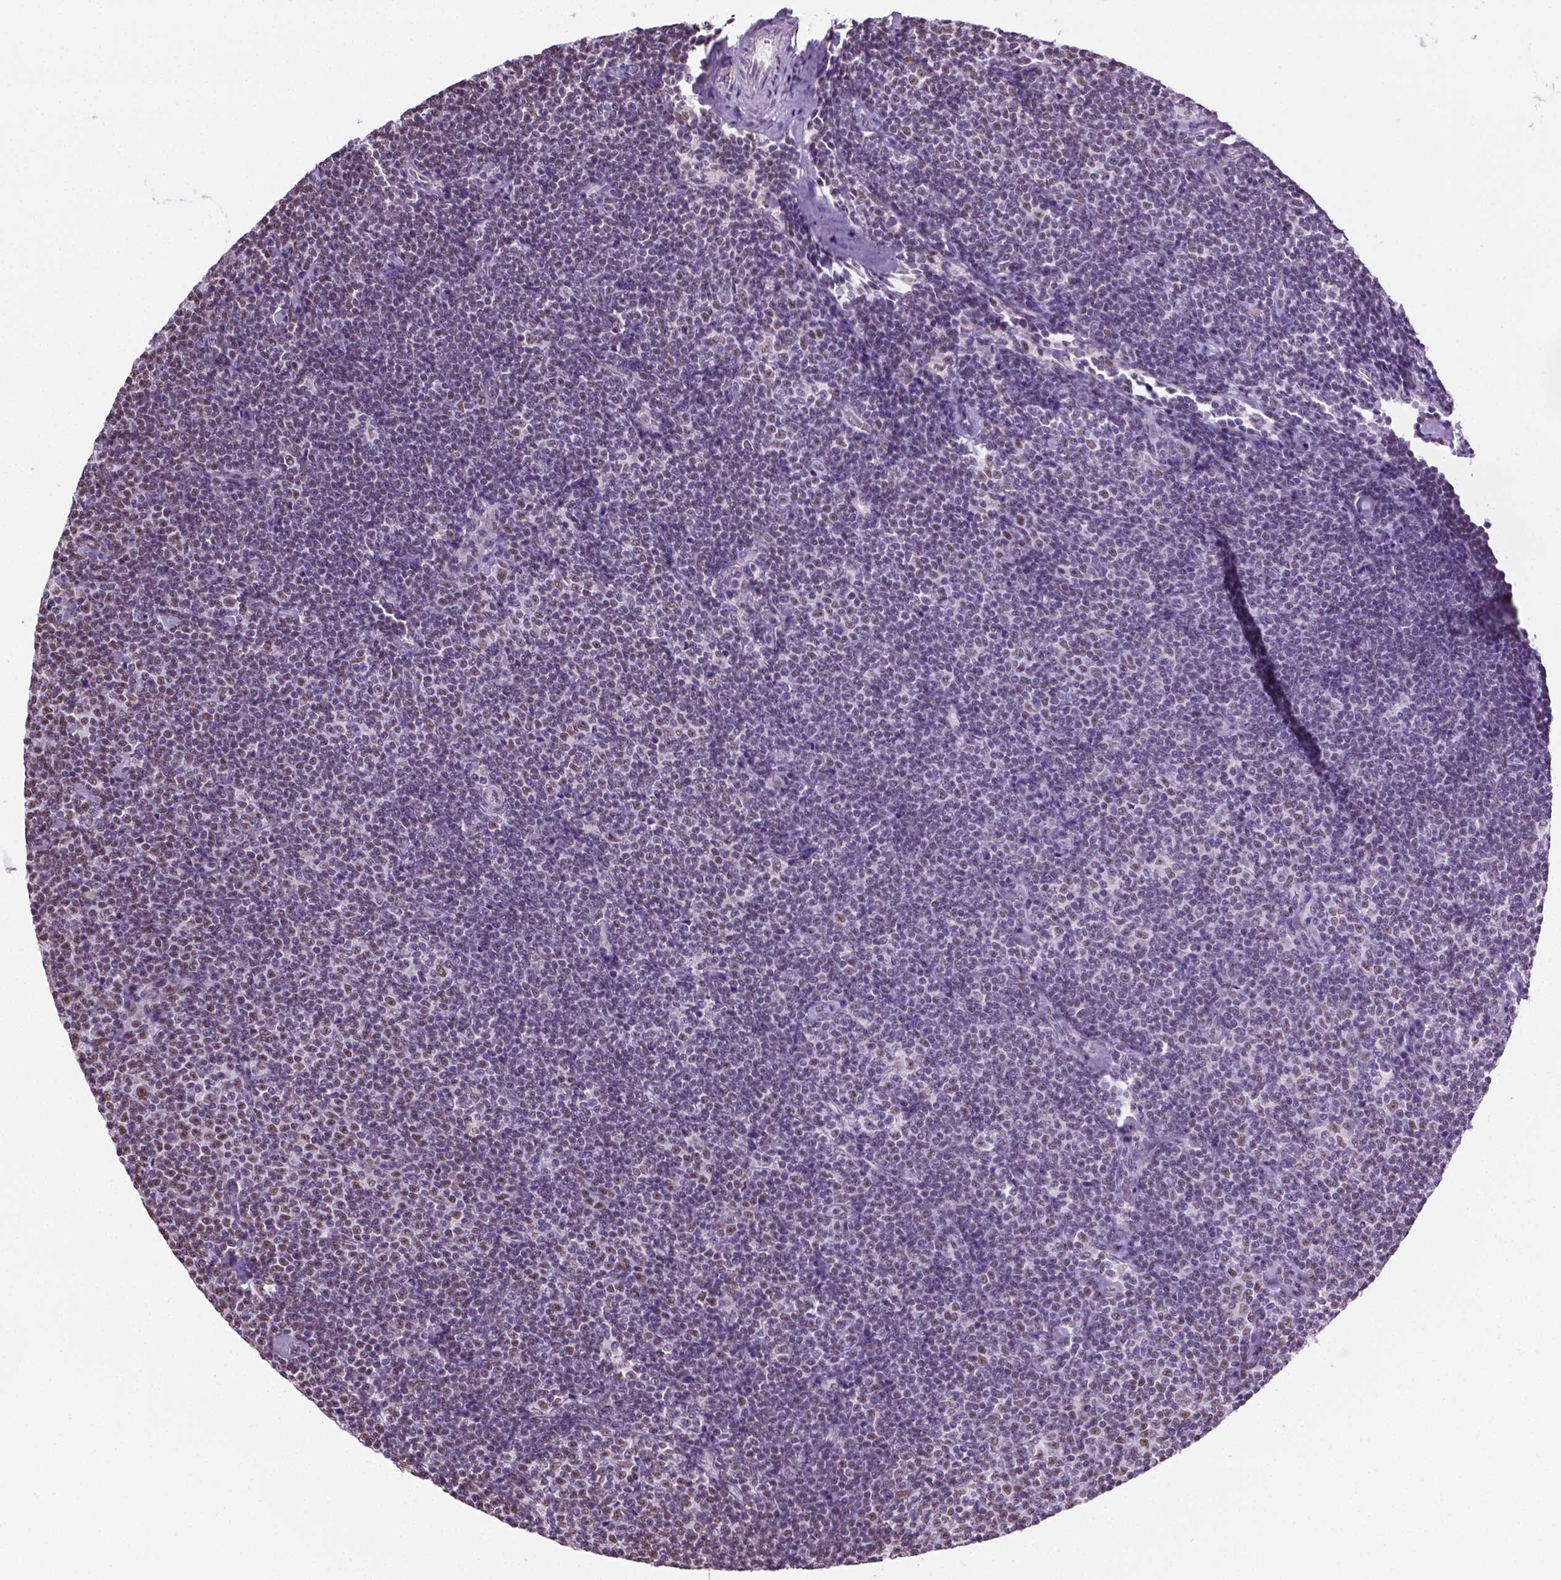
{"staining": {"intensity": "weak", "quantity": "<25%", "location": "nuclear"}, "tissue": "lymphoma", "cell_type": "Tumor cells", "image_type": "cancer", "snomed": [{"axis": "morphology", "description": "Malignant lymphoma, non-Hodgkin's type, Low grade"}, {"axis": "topography", "description": "Lymph node"}], "caption": "High power microscopy micrograph of an IHC image of low-grade malignant lymphoma, non-Hodgkin's type, revealing no significant staining in tumor cells. (DAB (3,3'-diaminobenzidine) IHC visualized using brightfield microscopy, high magnification).", "gene": "ABI2", "patient": {"sex": "male", "age": 81}}